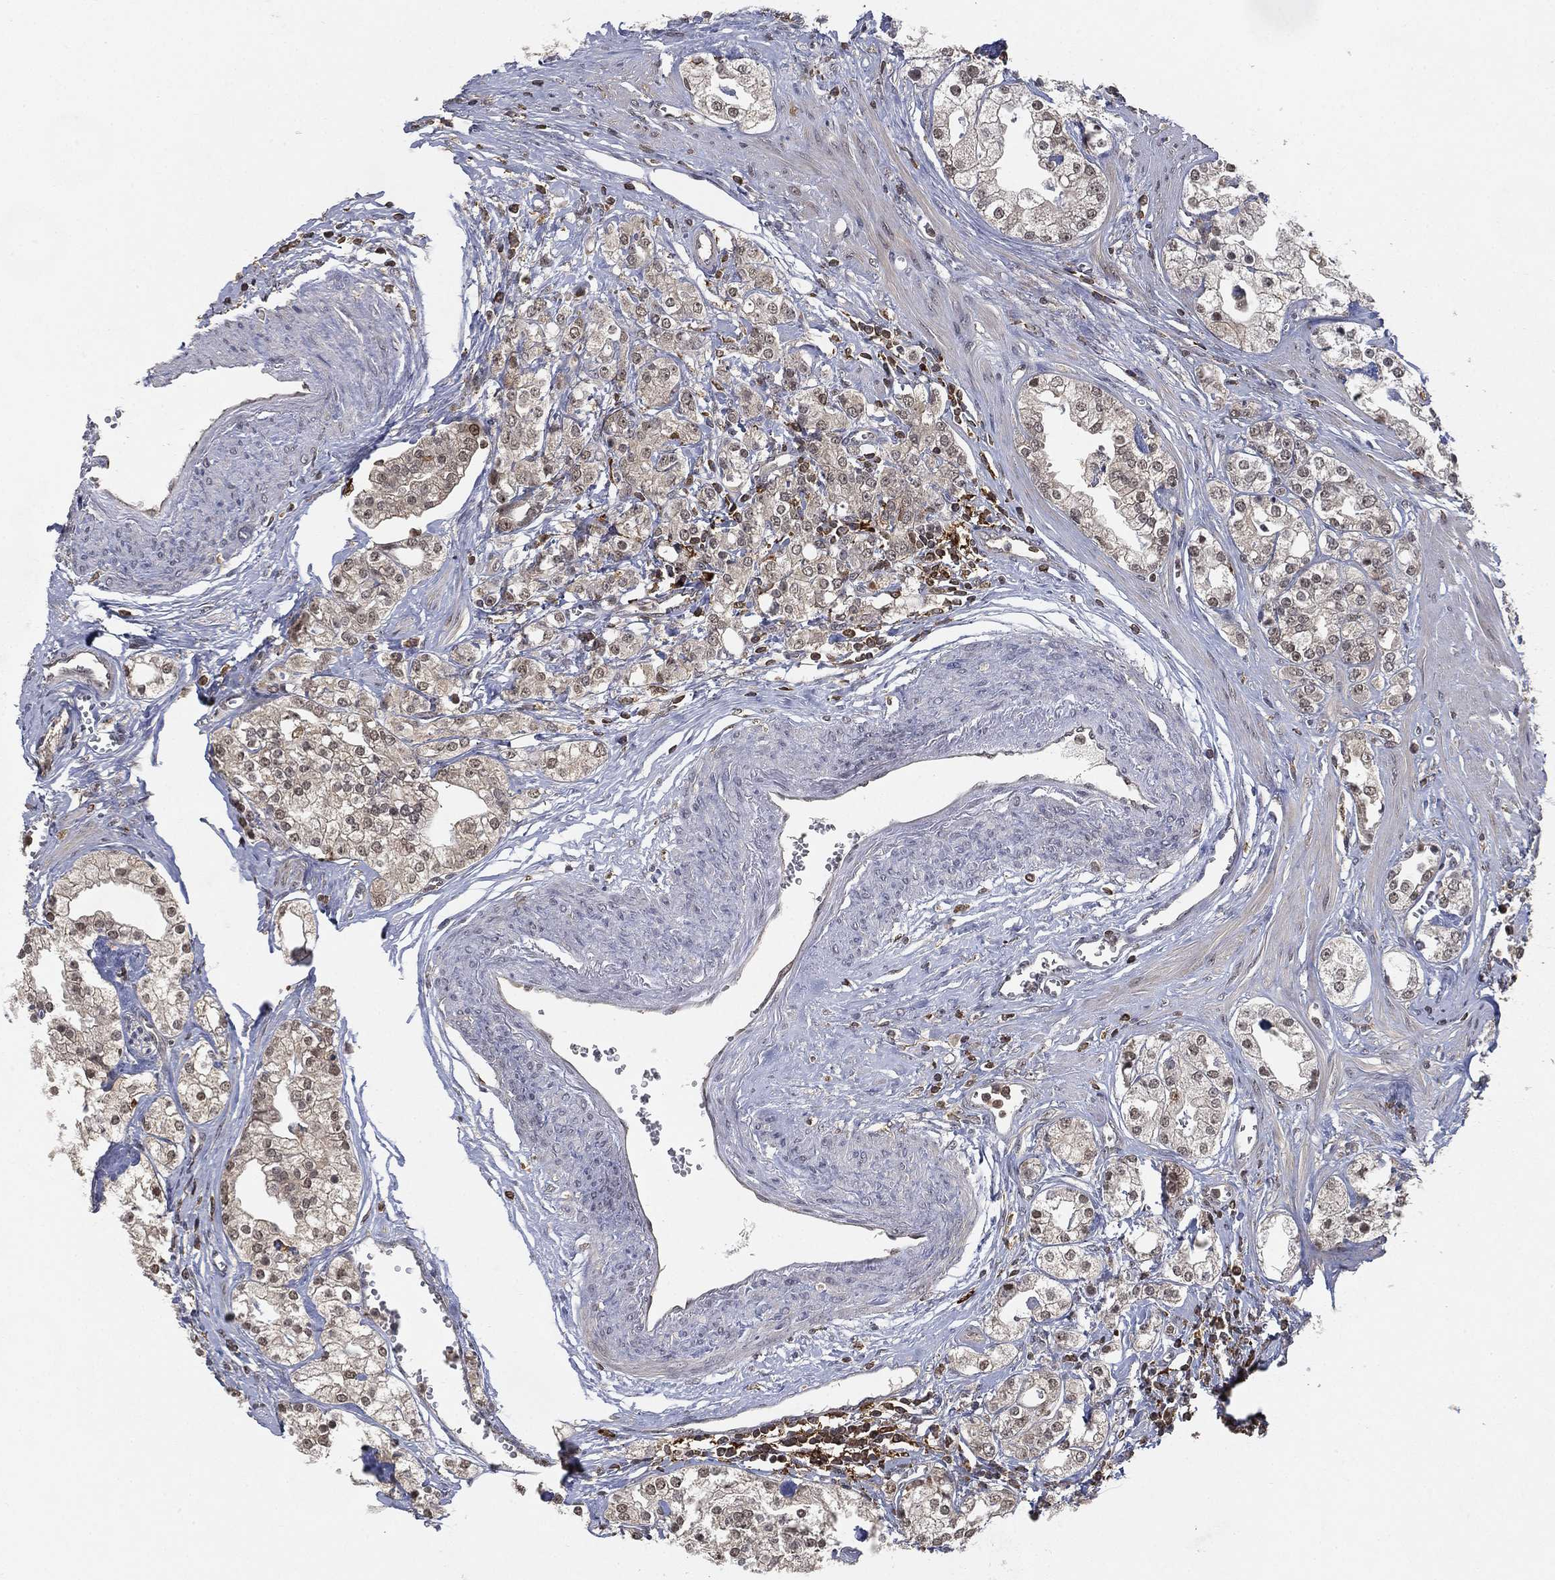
{"staining": {"intensity": "negative", "quantity": "none", "location": "none"}, "tissue": "prostate cancer", "cell_type": "Tumor cells", "image_type": "cancer", "snomed": [{"axis": "morphology", "description": "Adenocarcinoma, NOS"}, {"axis": "topography", "description": "Prostate and seminal vesicle, NOS"}, {"axis": "topography", "description": "Prostate"}], "caption": "The immunohistochemistry (IHC) histopathology image has no significant expression in tumor cells of adenocarcinoma (prostate) tissue.", "gene": "WDR26", "patient": {"sex": "male", "age": 62}}